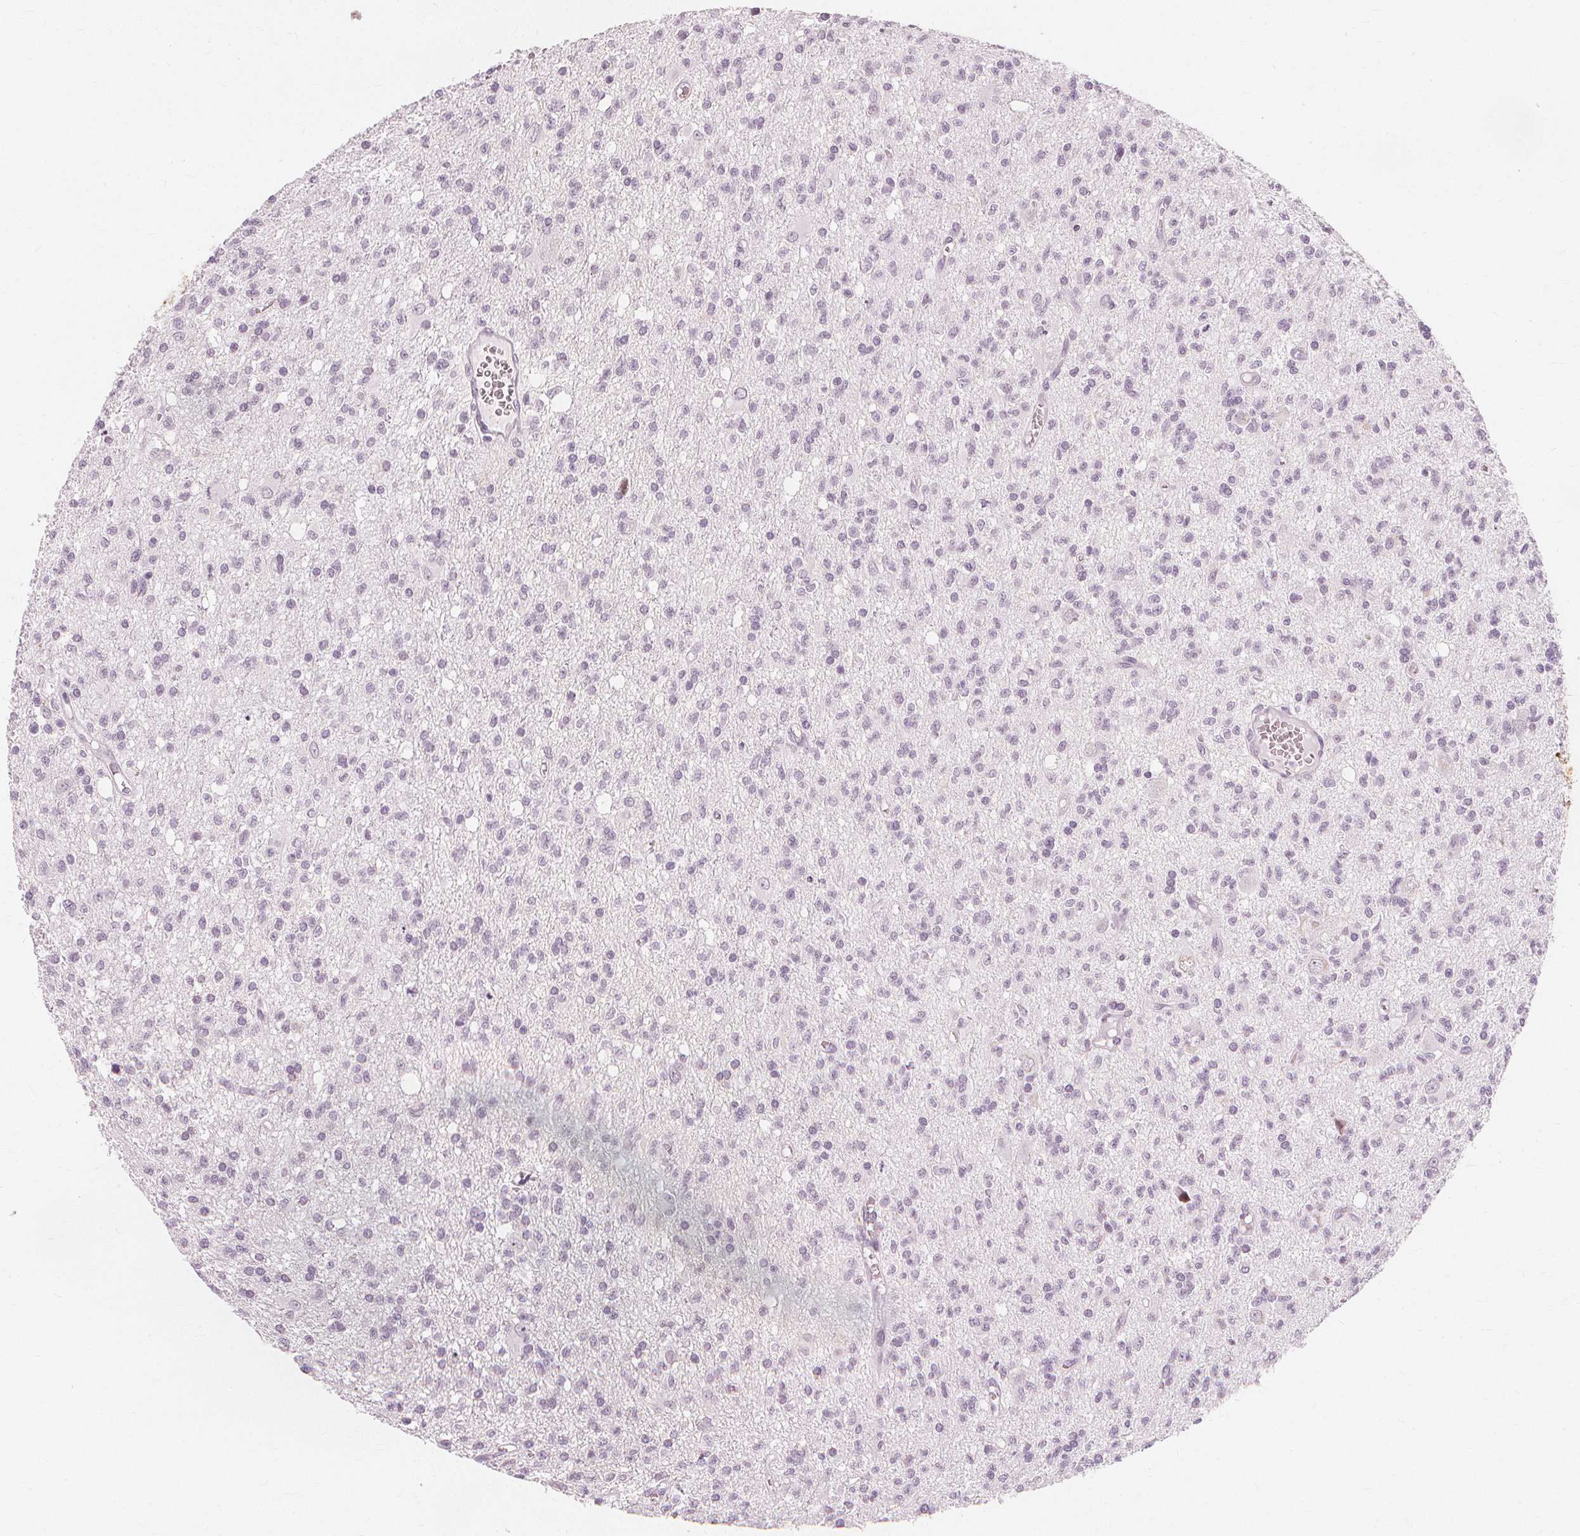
{"staining": {"intensity": "negative", "quantity": "none", "location": "none"}, "tissue": "glioma", "cell_type": "Tumor cells", "image_type": "cancer", "snomed": [{"axis": "morphology", "description": "Glioma, malignant, Low grade"}, {"axis": "topography", "description": "Brain"}], "caption": "Human glioma stained for a protein using IHC shows no expression in tumor cells.", "gene": "NXPE1", "patient": {"sex": "male", "age": 64}}